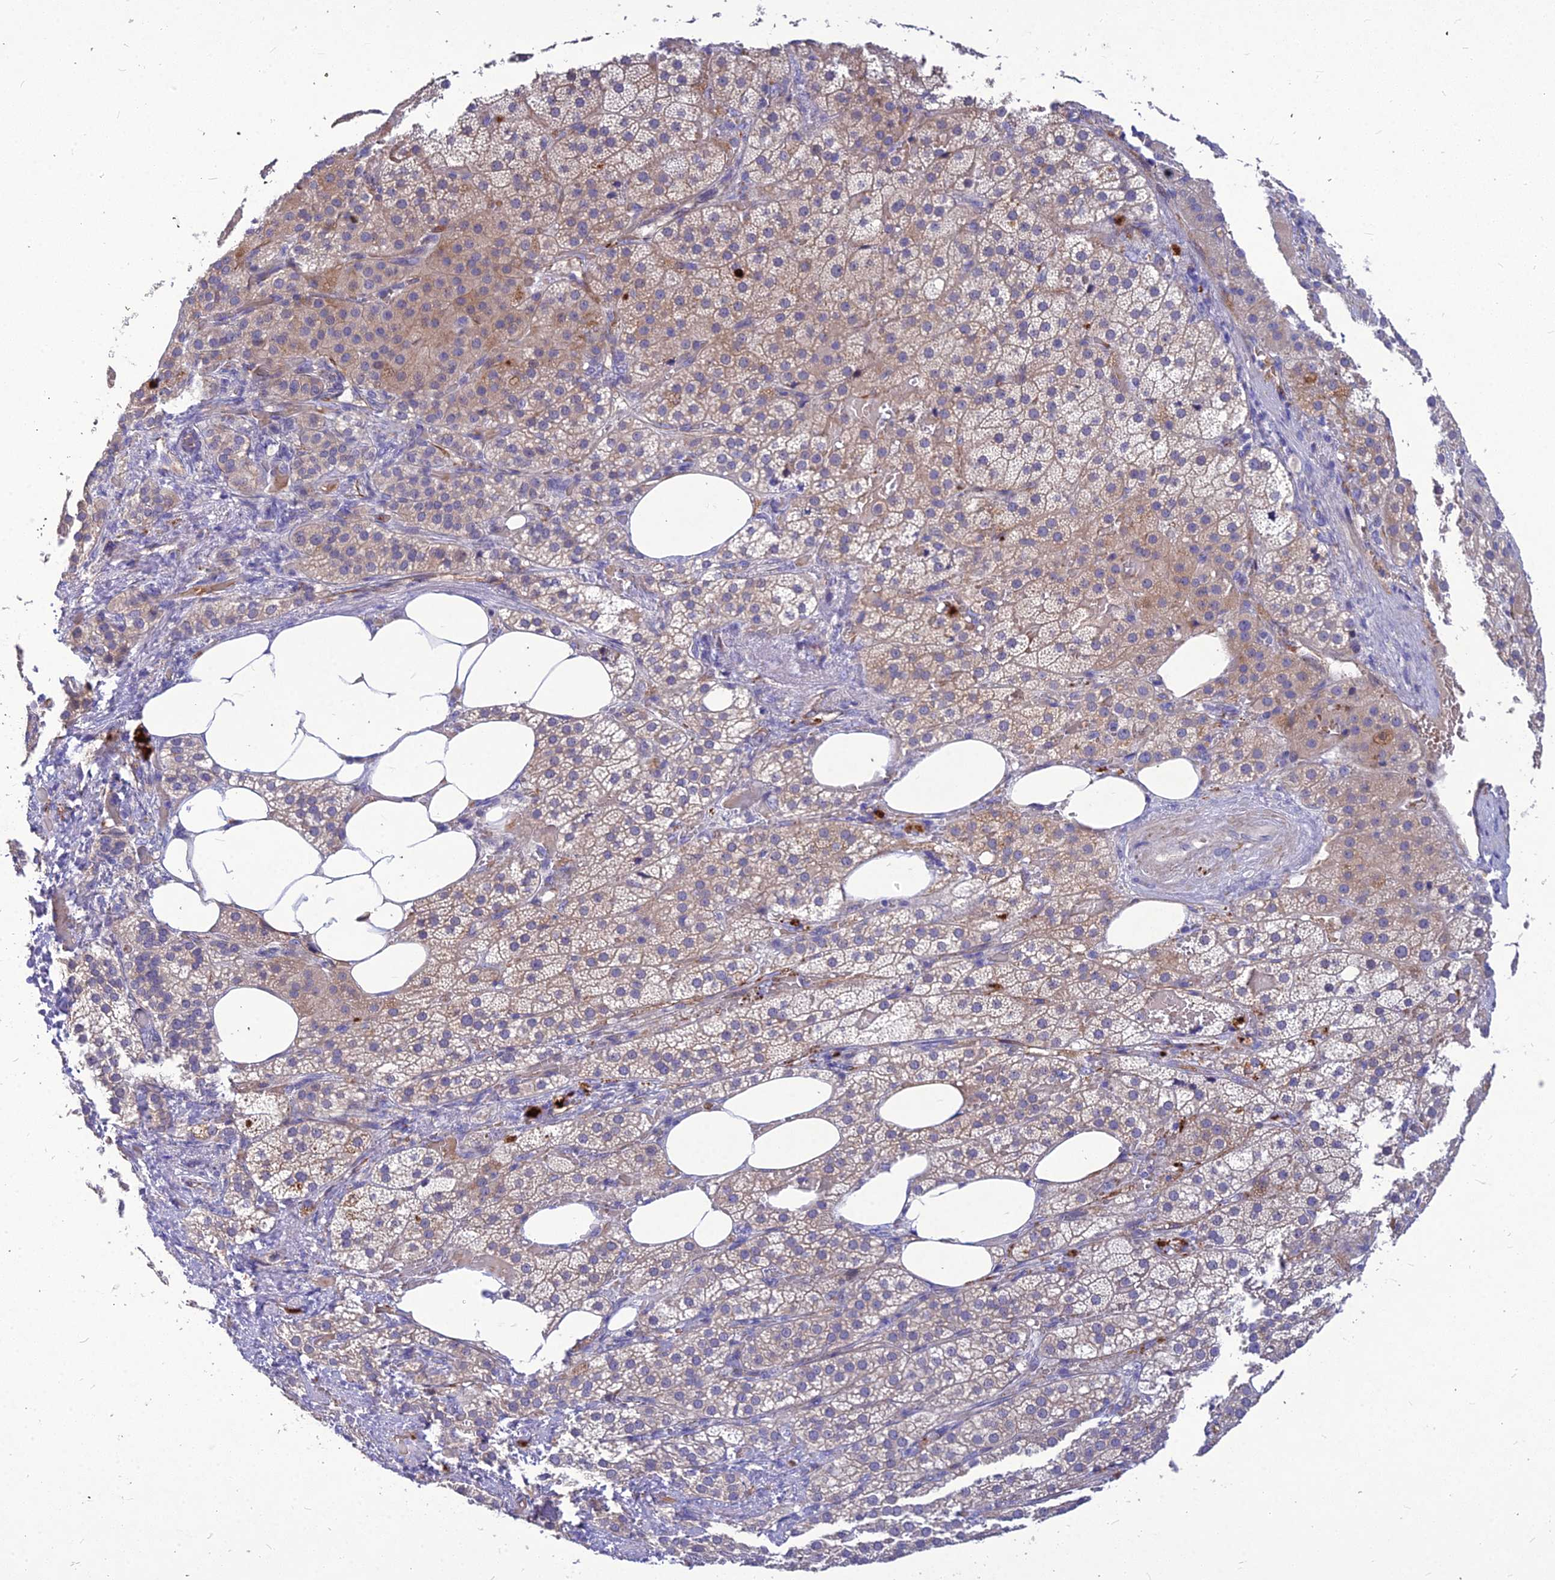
{"staining": {"intensity": "moderate", "quantity": "25%-75%", "location": "cytoplasmic/membranous"}, "tissue": "adrenal gland", "cell_type": "Glandular cells", "image_type": "normal", "snomed": [{"axis": "morphology", "description": "Normal tissue, NOS"}, {"axis": "topography", "description": "Adrenal gland"}], "caption": "Glandular cells reveal medium levels of moderate cytoplasmic/membranous expression in approximately 25%-75% of cells in normal adrenal gland. (DAB (3,3'-diaminobenzidine) IHC, brown staining for protein, blue staining for nuclei).", "gene": "DMRTA1", "patient": {"sex": "female", "age": 59}}